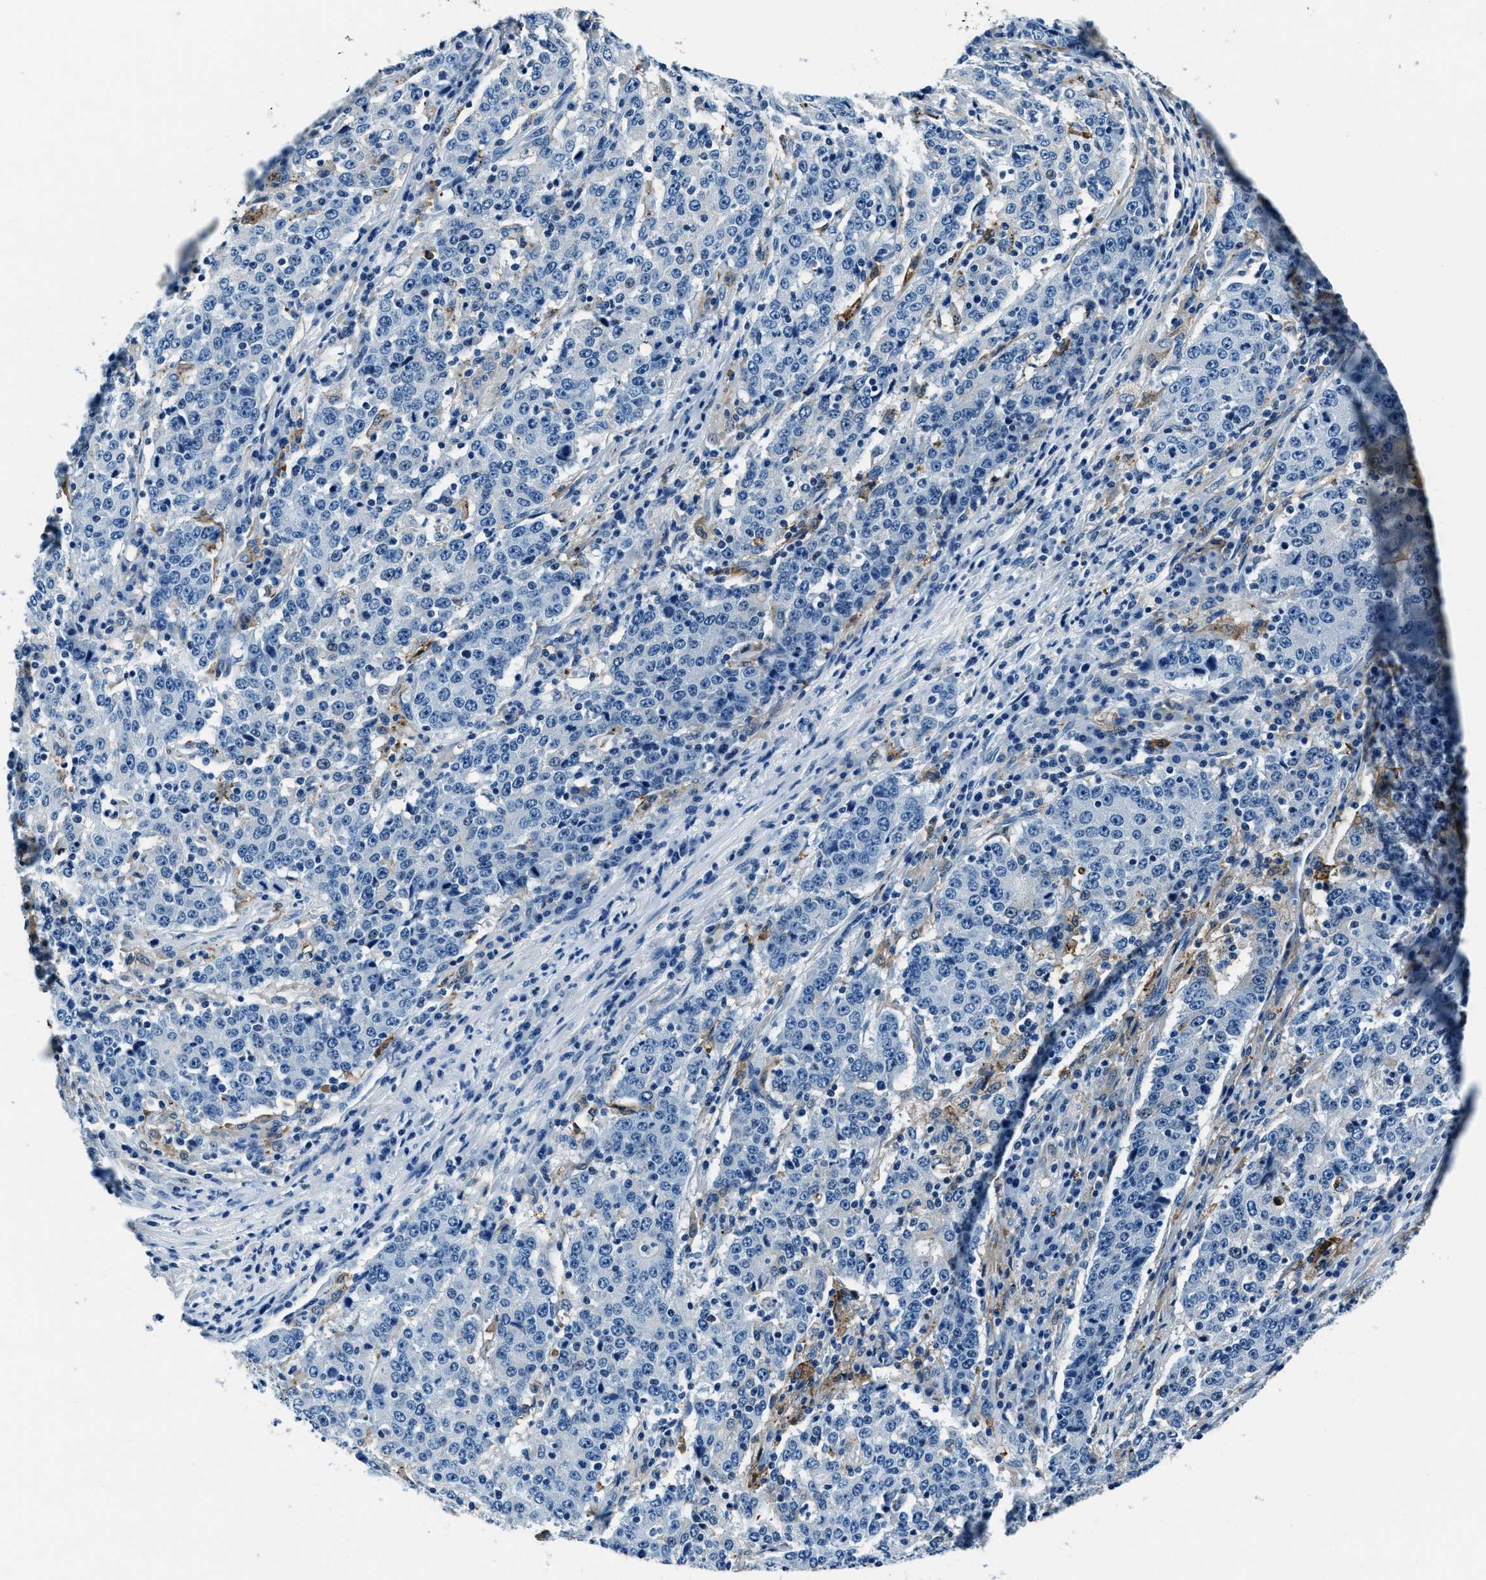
{"staining": {"intensity": "negative", "quantity": "none", "location": "none"}, "tissue": "stomach cancer", "cell_type": "Tumor cells", "image_type": "cancer", "snomed": [{"axis": "morphology", "description": "Adenocarcinoma, NOS"}, {"axis": "topography", "description": "Stomach"}], "caption": "This photomicrograph is of adenocarcinoma (stomach) stained with IHC to label a protein in brown with the nuclei are counter-stained blue. There is no staining in tumor cells.", "gene": "PTPDC1", "patient": {"sex": "male", "age": 59}}